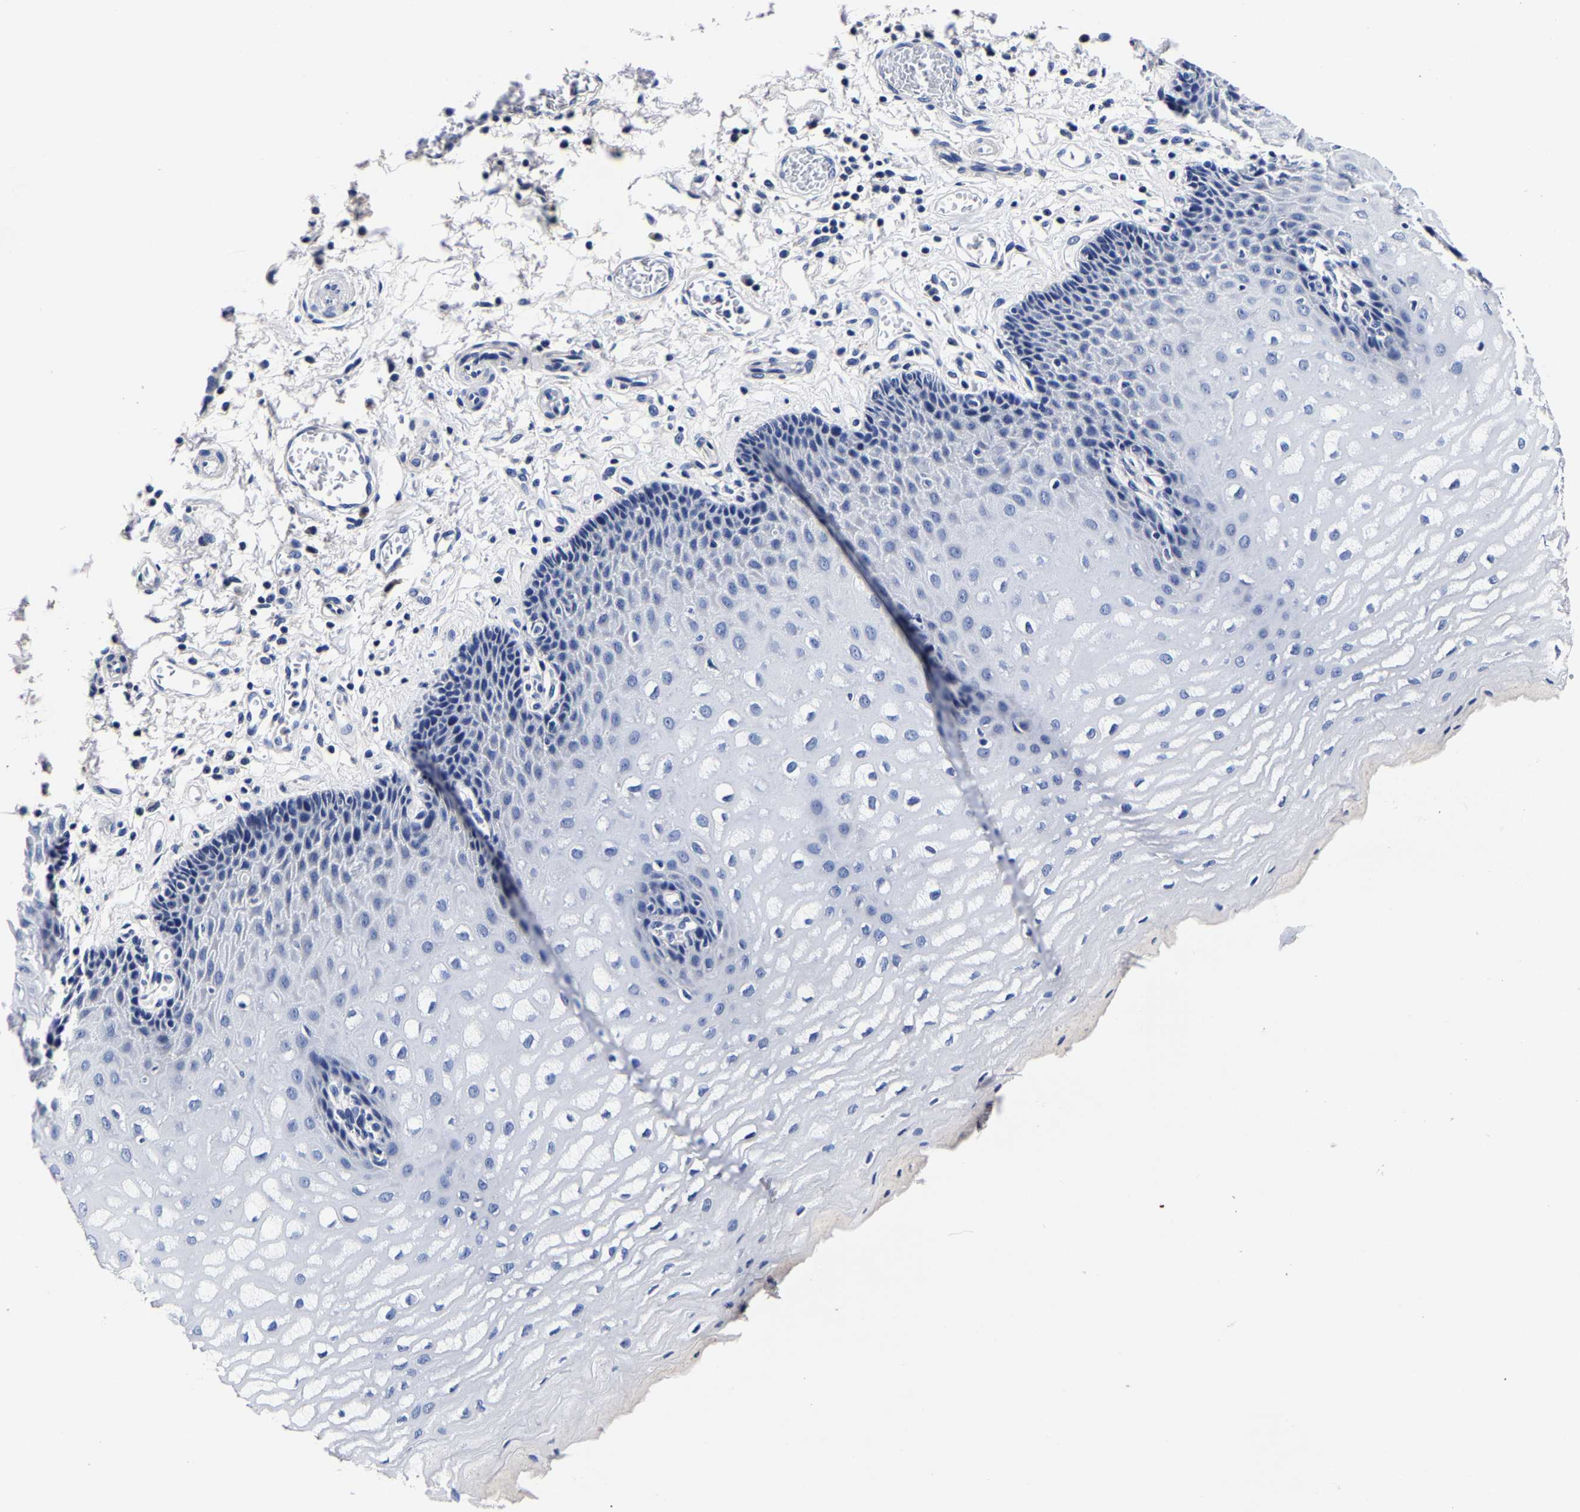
{"staining": {"intensity": "negative", "quantity": "none", "location": "none"}, "tissue": "esophagus", "cell_type": "Squamous epithelial cells", "image_type": "normal", "snomed": [{"axis": "morphology", "description": "Normal tissue, NOS"}, {"axis": "topography", "description": "Esophagus"}], "caption": "Squamous epithelial cells show no significant positivity in normal esophagus. (Brightfield microscopy of DAB immunohistochemistry (IHC) at high magnification).", "gene": "AKAP4", "patient": {"sex": "male", "age": 54}}